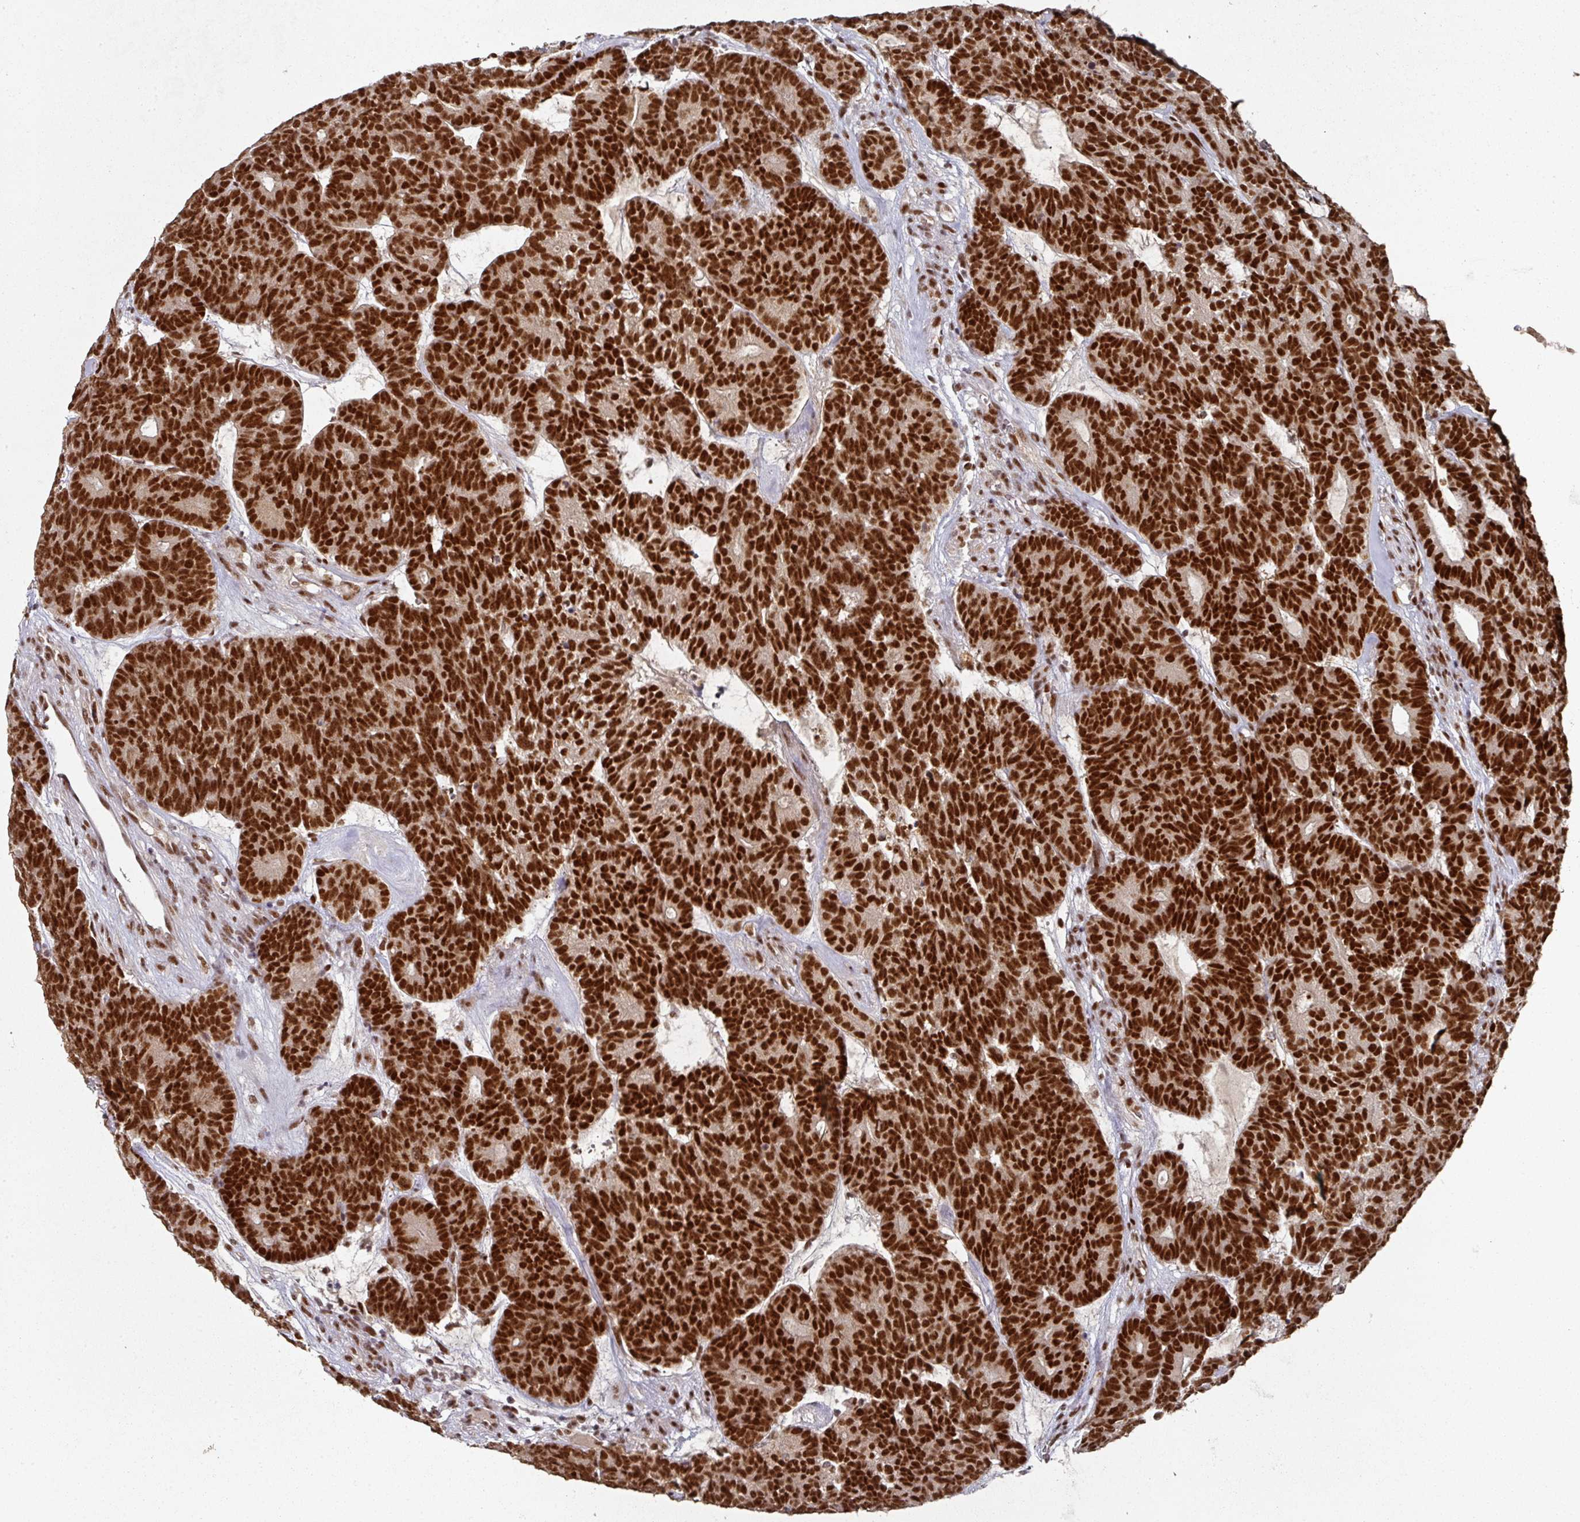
{"staining": {"intensity": "strong", "quantity": ">75%", "location": "nuclear"}, "tissue": "head and neck cancer", "cell_type": "Tumor cells", "image_type": "cancer", "snomed": [{"axis": "morphology", "description": "Adenocarcinoma, NOS"}, {"axis": "topography", "description": "Head-Neck"}], "caption": "Immunohistochemistry (IHC) image of human adenocarcinoma (head and neck) stained for a protein (brown), which displays high levels of strong nuclear staining in about >75% of tumor cells.", "gene": "MEPCE", "patient": {"sex": "female", "age": 81}}